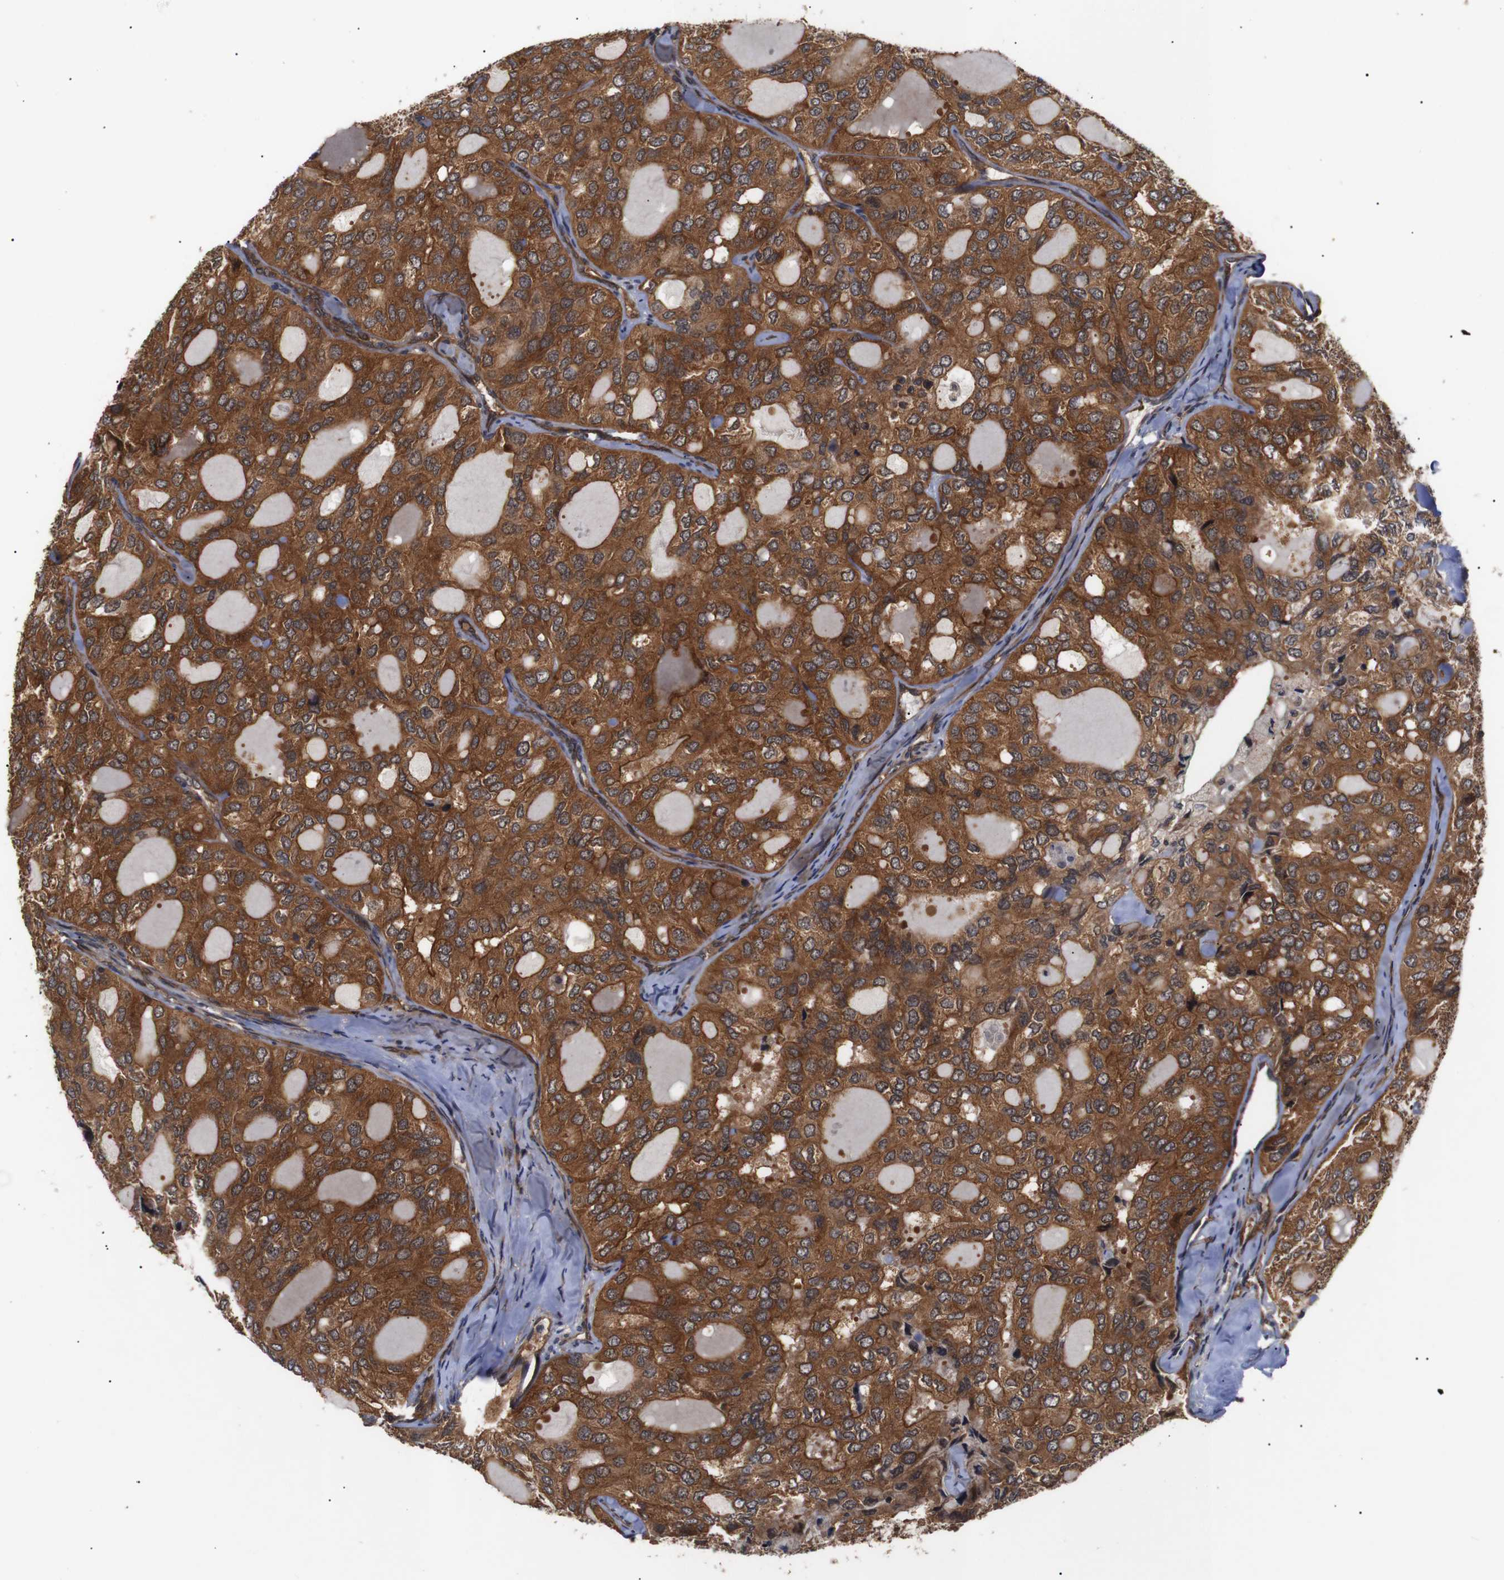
{"staining": {"intensity": "strong", "quantity": ">75%", "location": "cytoplasmic/membranous"}, "tissue": "thyroid cancer", "cell_type": "Tumor cells", "image_type": "cancer", "snomed": [{"axis": "morphology", "description": "Follicular adenoma carcinoma, NOS"}, {"axis": "topography", "description": "Thyroid gland"}], "caption": "Immunohistochemical staining of human thyroid cancer displays high levels of strong cytoplasmic/membranous protein staining in about >75% of tumor cells. (Stains: DAB in brown, nuclei in blue, Microscopy: brightfield microscopy at high magnification).", "gene": "PAWR", "patient": {"sex": "male", "age": 75}}